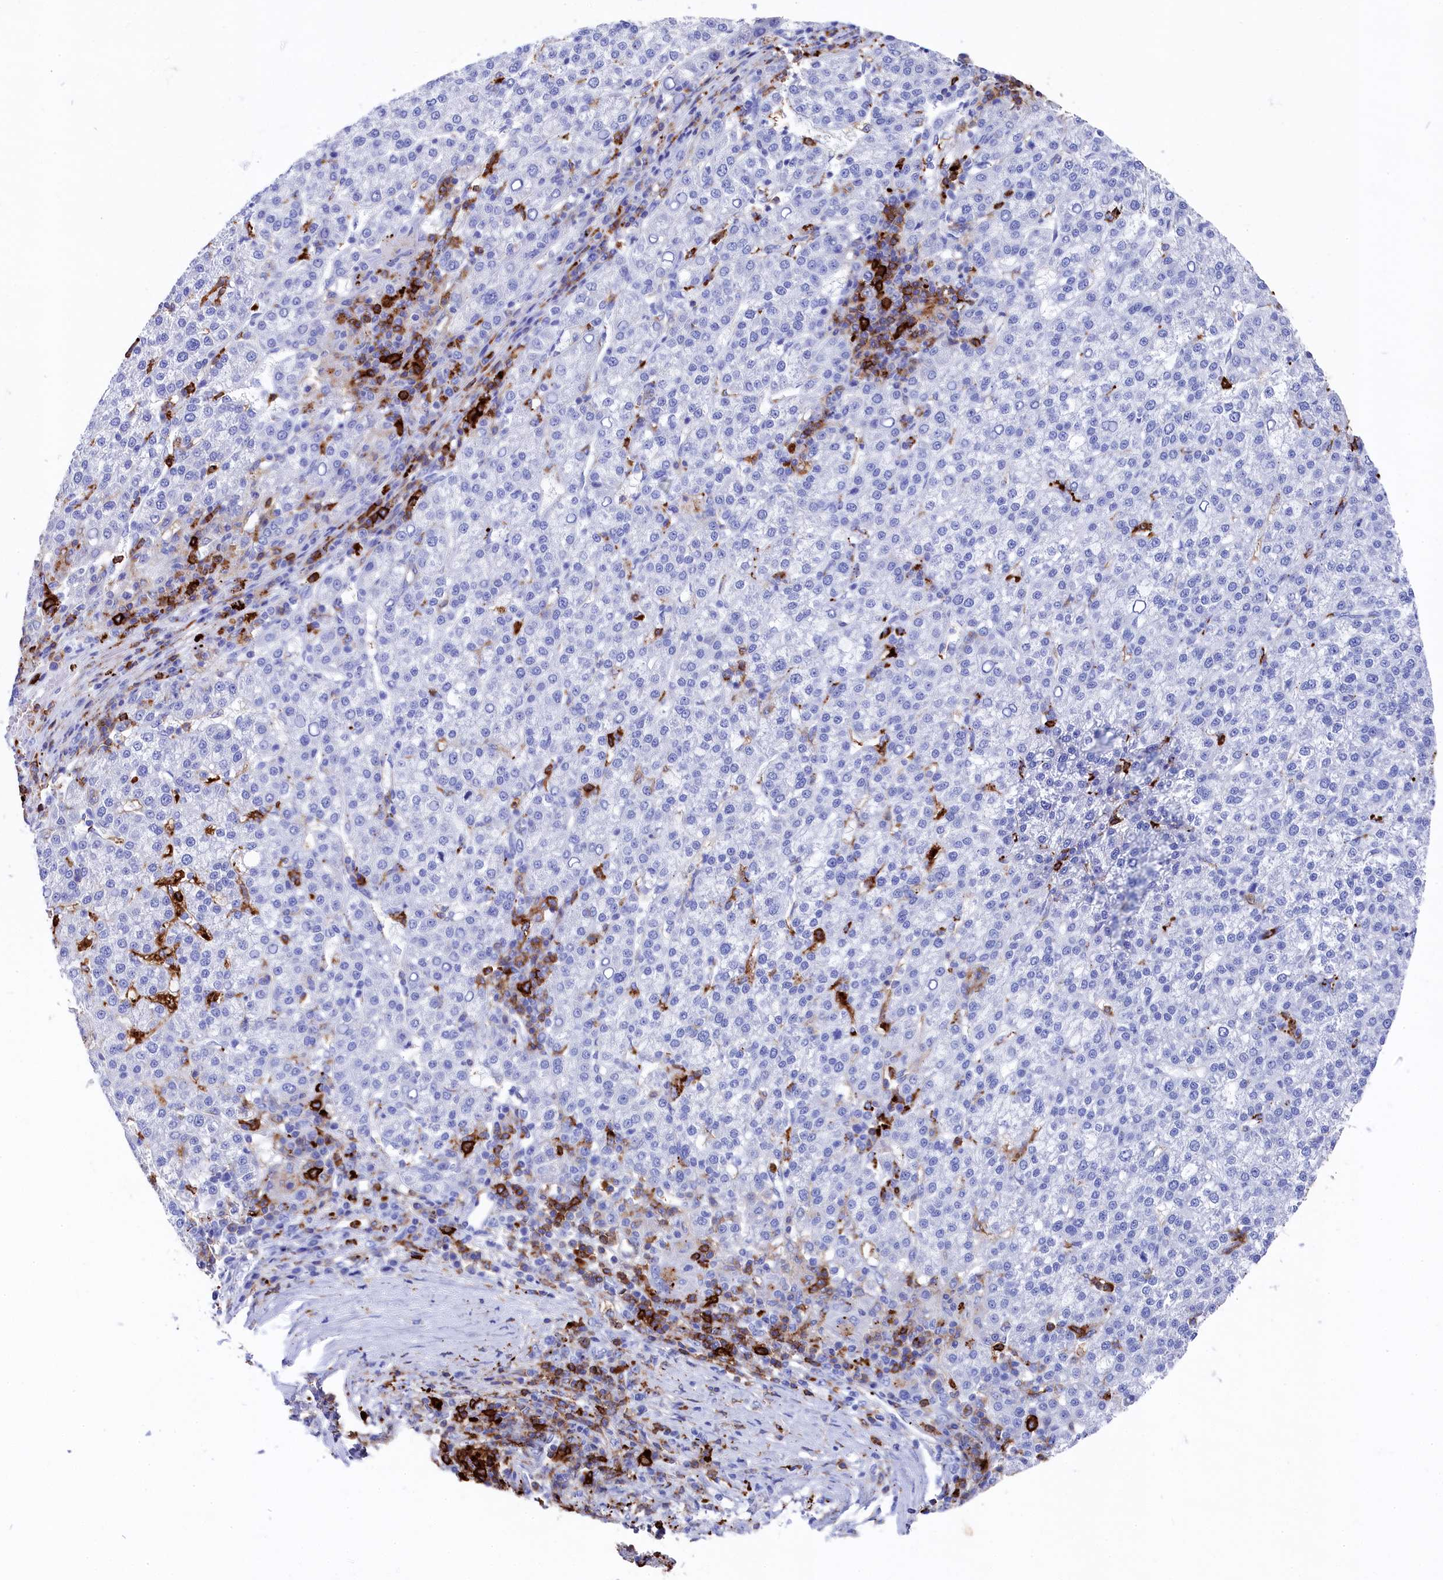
{"staining": {"intensity": "negative", "quantity": "none", "location": "none"}, "tissue": "liver cancer", "cell_type": "Tumor cells", "image_type": "cancer", "snomed": [{"axis": "morphology", "description": "Carcinoma, Hepatocellular, NOS"}, {"axis": "topography", "description": "Liver"}], "caption": "Immunohistochemistry (IHC) photomicrograph of liver hepatocellular carcinoma stained for a protein (brown), which demonstrates no positivity in tumor cells.", "gene": "PLAC8", "patient": {"sex": "female", "age": 58}}